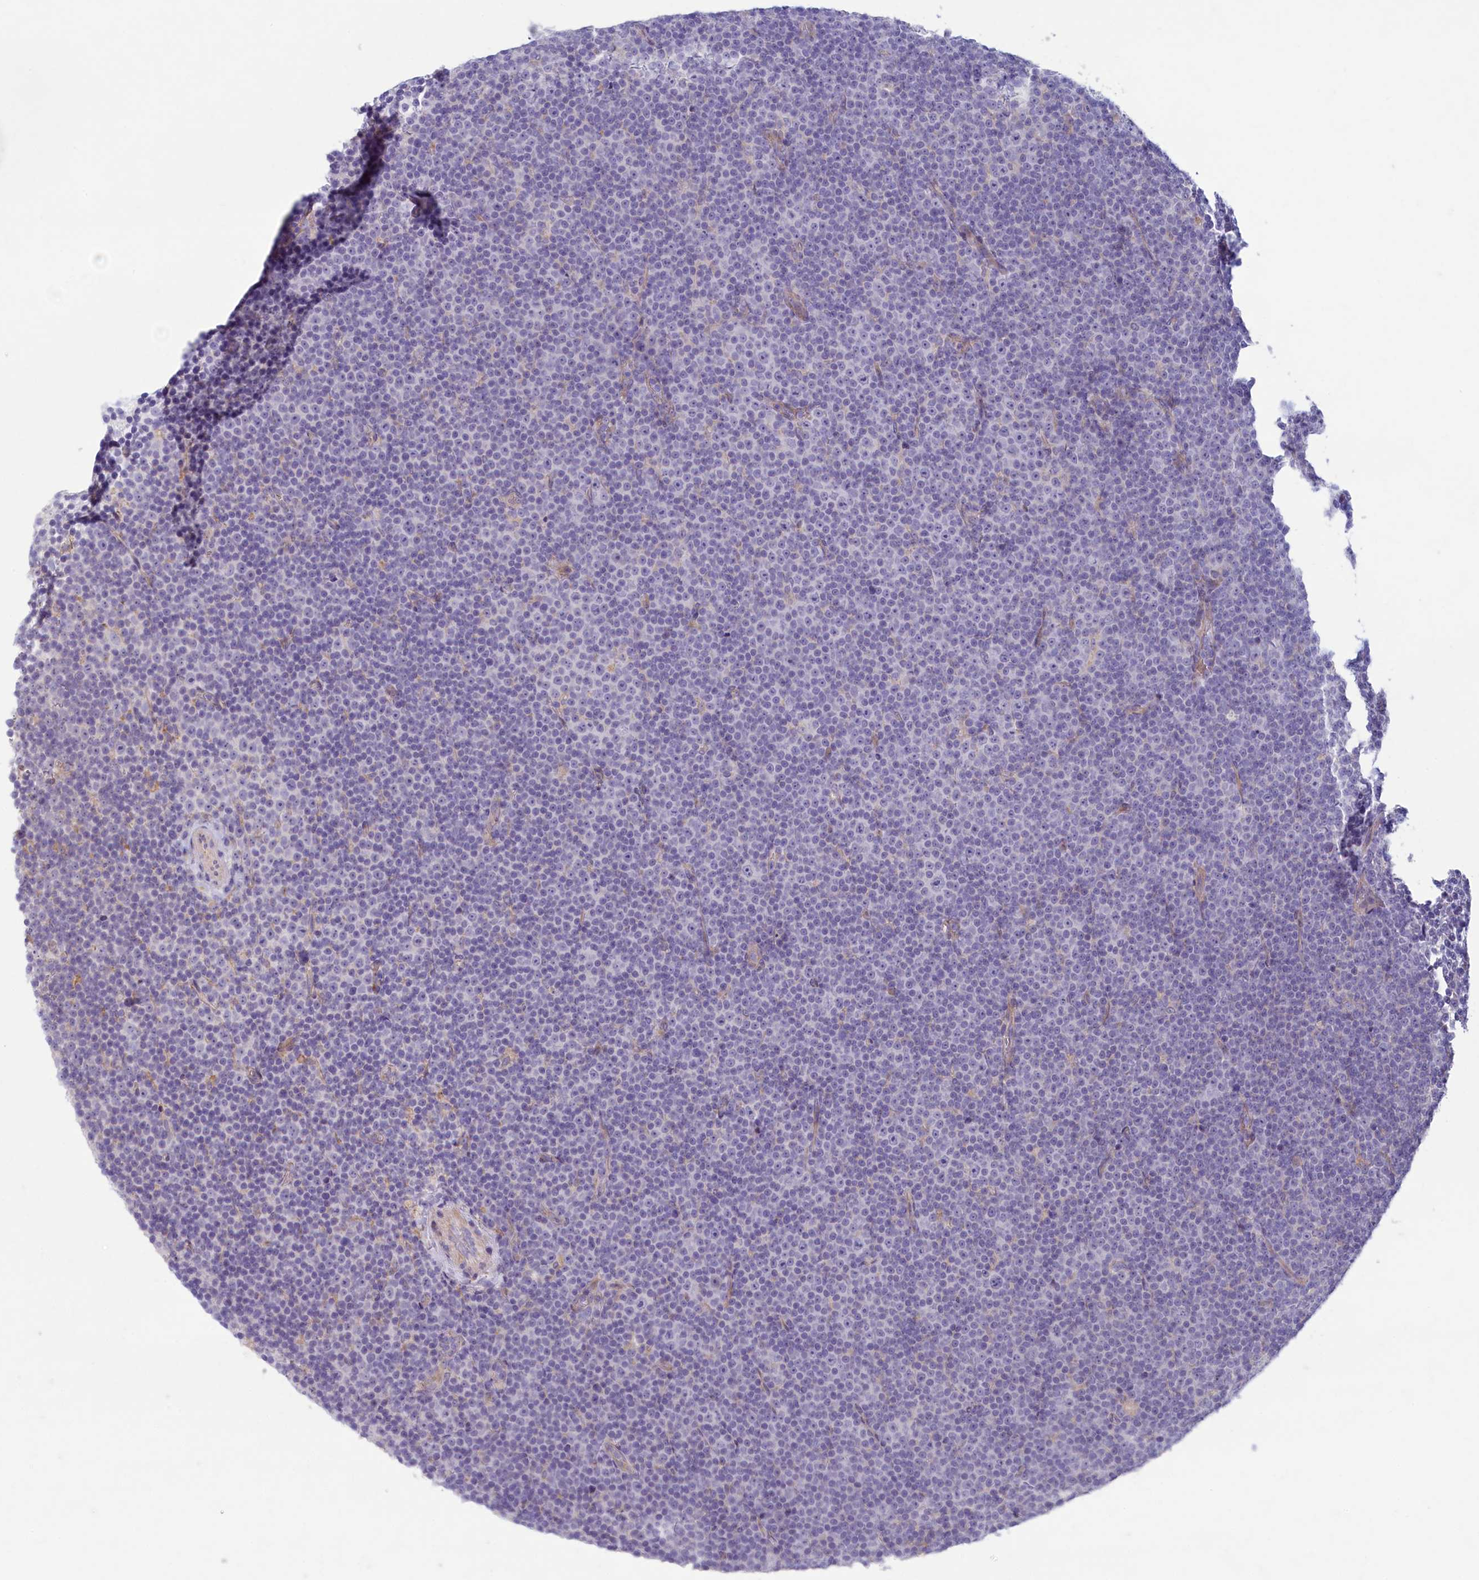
{"staining": {"intensity": "negative", "quantity": "none", "location": "none"}, "tissue": "lymphoma", "cell_type": "Tumor cells", "image_type": "cancer", "snomed": [{"axis": "morphology", "description": "Malignant lymphoma, non-Hodgkin's type, Low grade"}, {"axis": "topography", "description": "Lymph node"}], "caption": "Immunohistochemistry (IHC) of human lymphoma exhibits no staining in tumor cells. (DAB (3,3'-diaminobenzidine) immunohistochemistry (IHC), high magnification).", "gene": "PLEKHG6", "patient": {"sex": "female", "age": 67}}